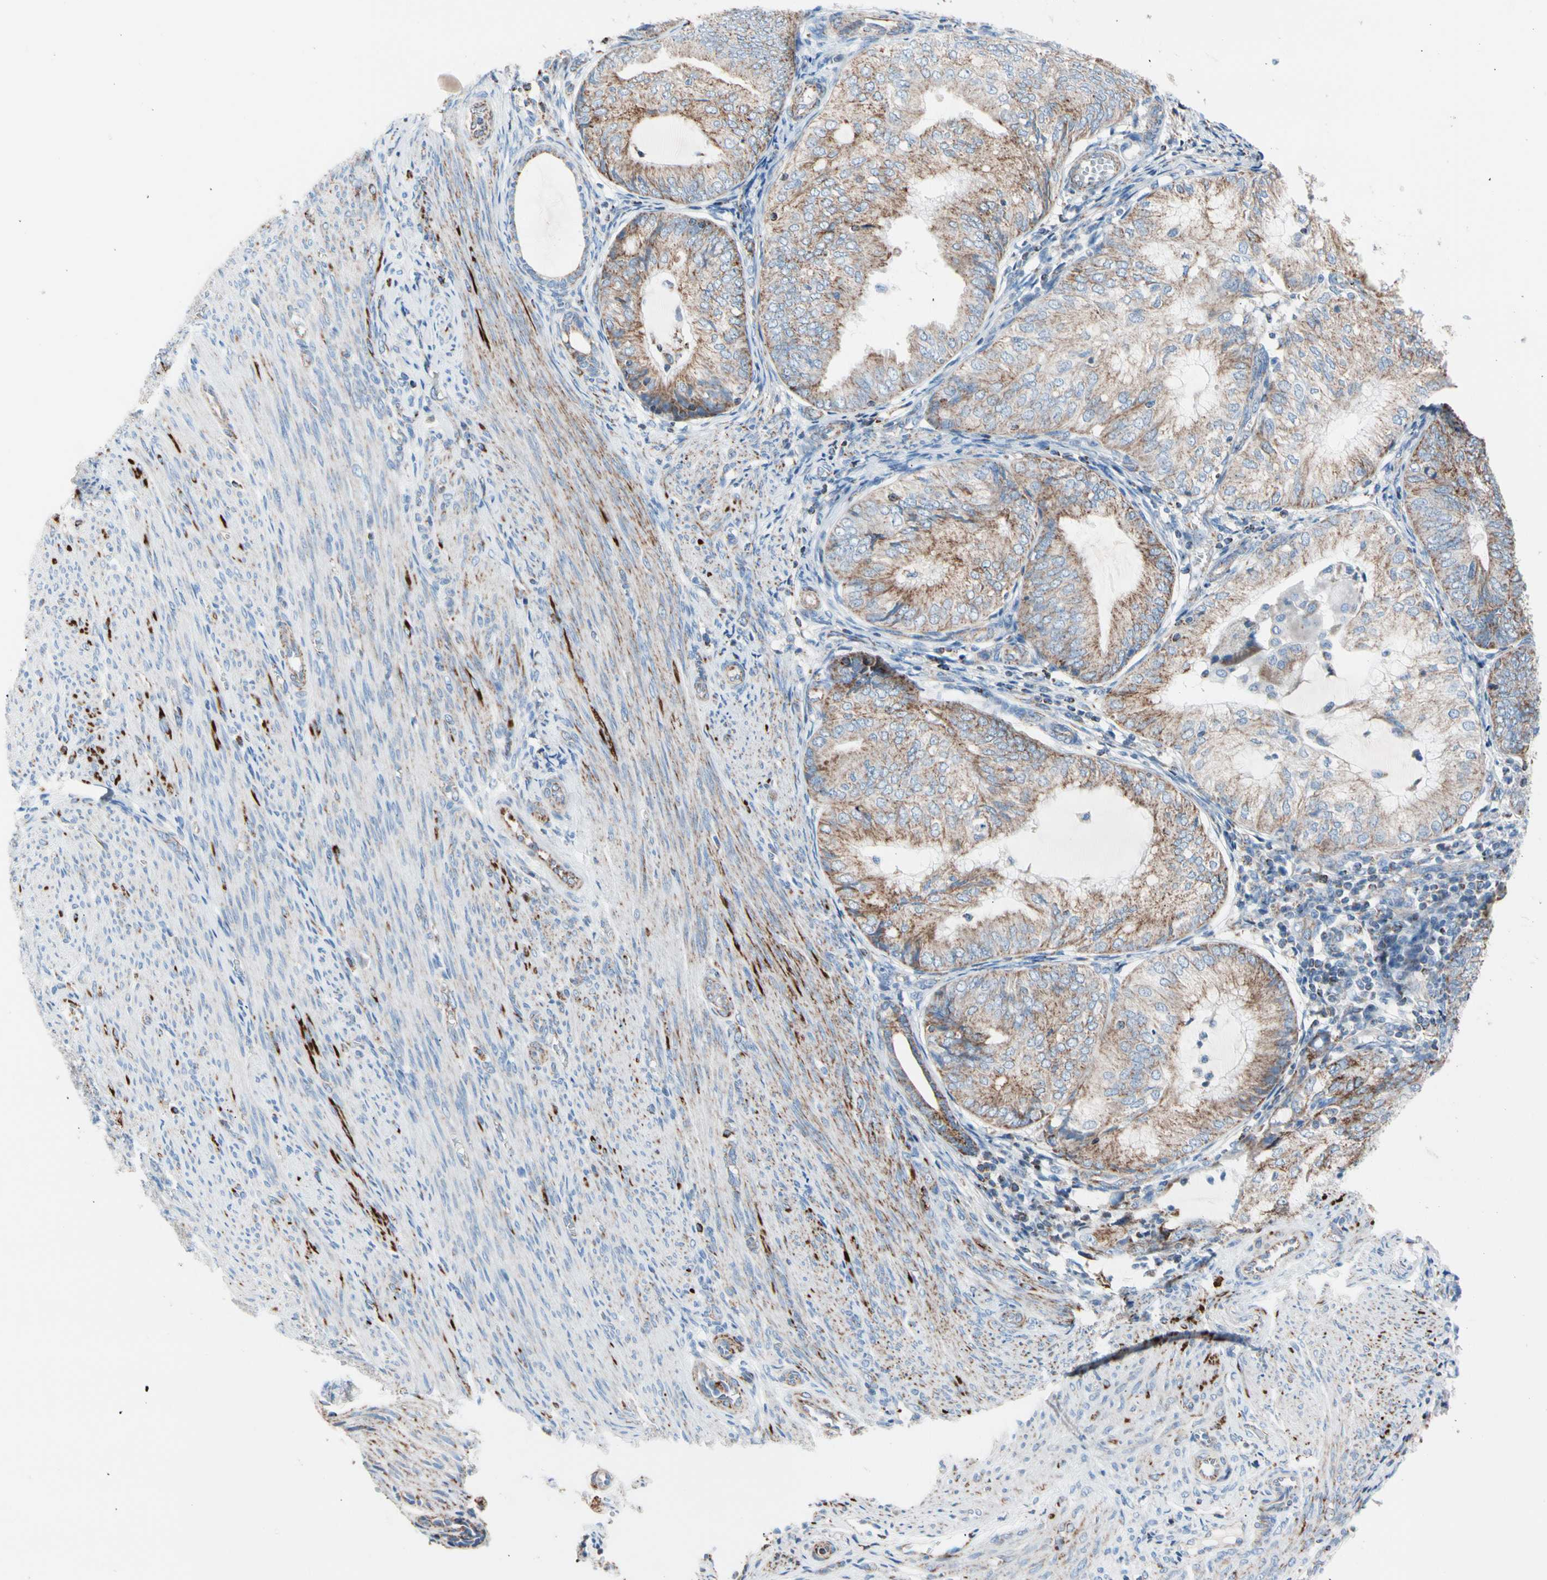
{"staining": {"intensity": "moderate", "quantity": ">75%", "location": "cytoplasmic/membranous"}, "tissue": "endometrial cancer", "cell_type": "Tumor cells", "image_type": "cancer", "snomed": [{"axis": "morphology", "description": "Adenocarcinoma, NOS"}, {"axis": "topography", "description": "Endometrium"}], "caption": "Moderate cytoplasmic/membranous staining for a protein is present in approximately >75% of tumor cells of adenocarcinoma (endometrial) using immunohistochemistry (IHC).", "gene": "HK1", "patient": {"sex": "female", "age": 81}}